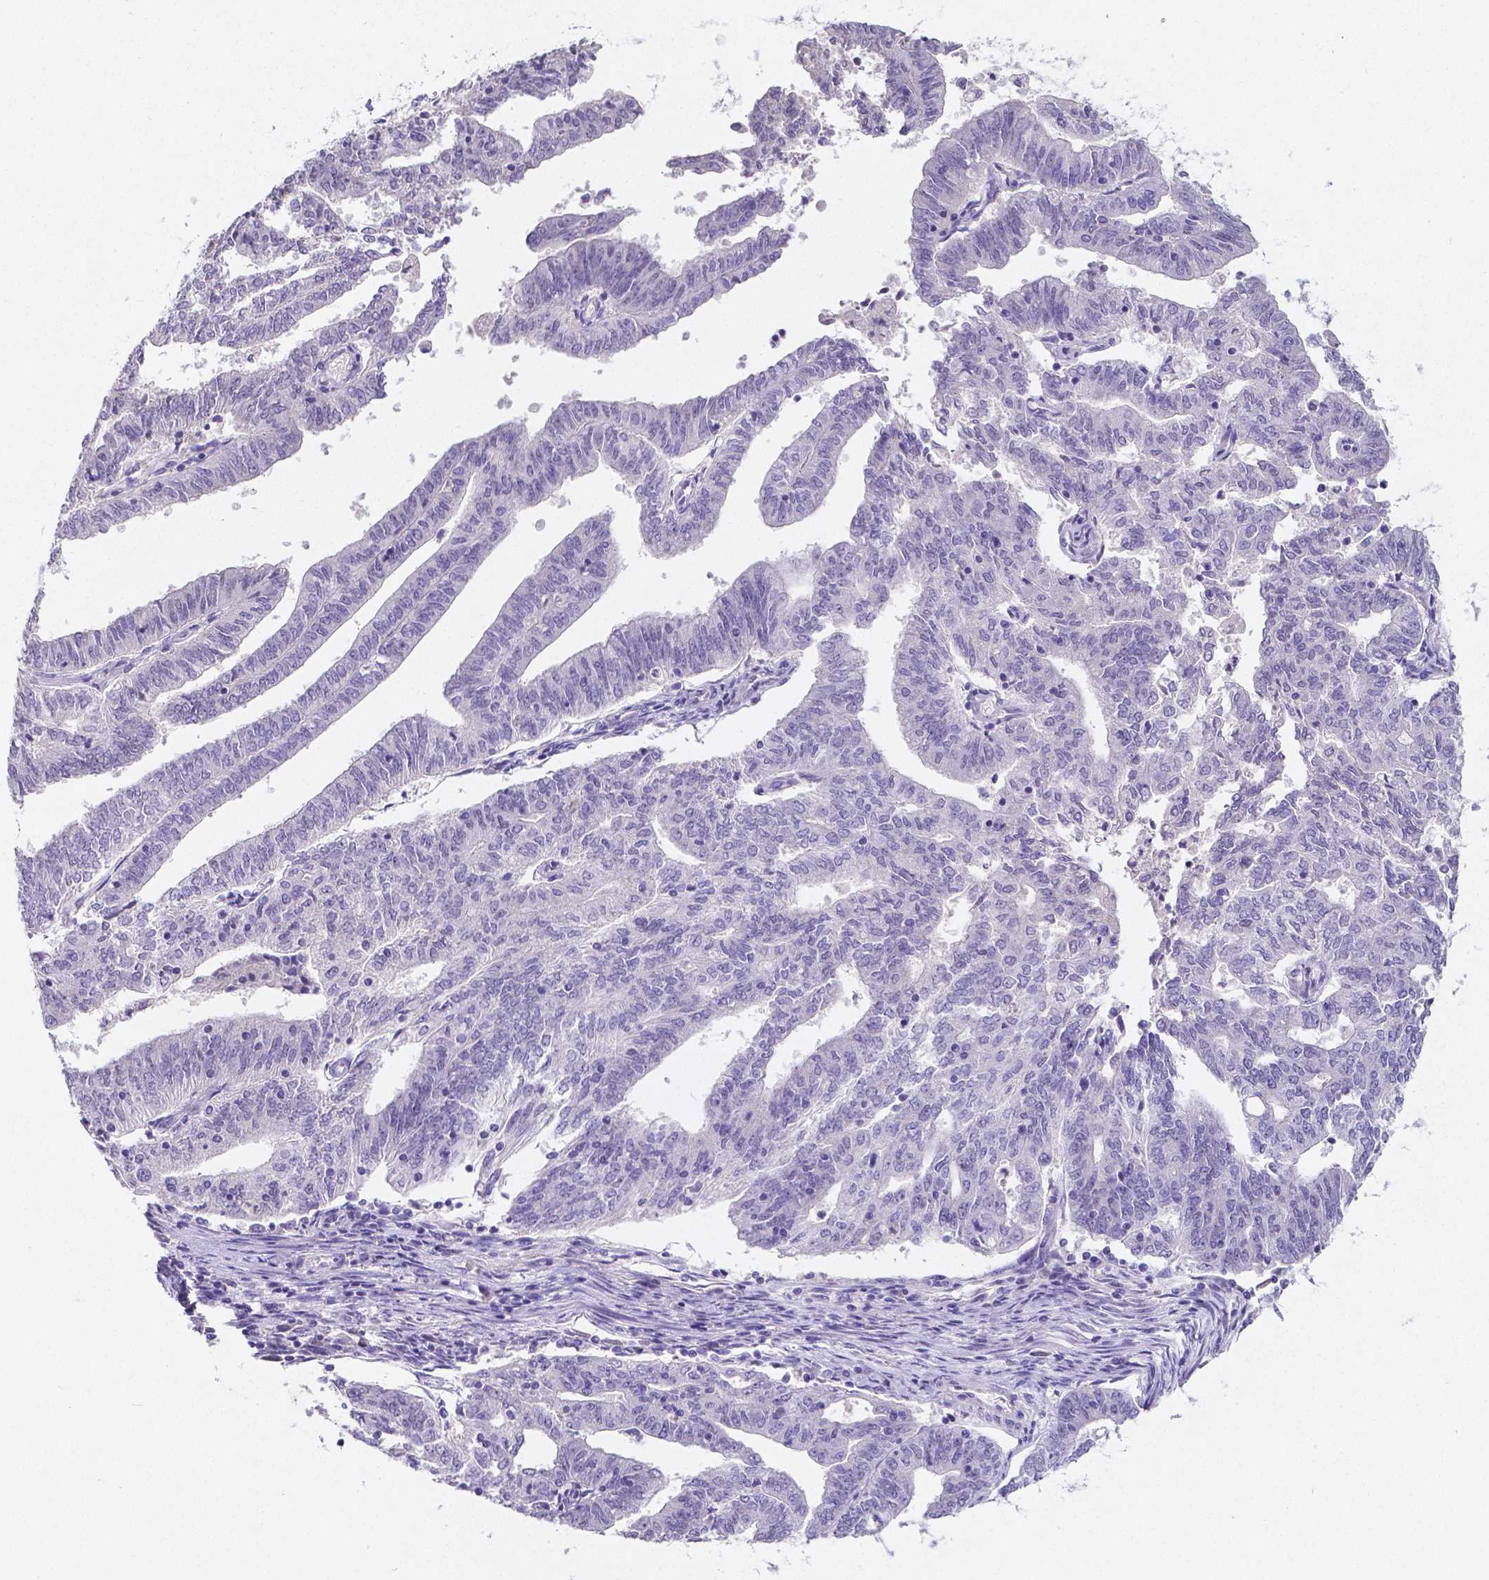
{"staining": {"intensity": "negative", "quantity": "none", "location": "none"}, "tissue": "endometrial cancer", "cell_type": "Tumor cells", "image_type": "cancer", "snomed": [{"axis": "morphology", "description": "Adenocarcinoma, NOS"}, {"axis": "topography", "description": "Endometrium"}], "caption": "High power microscopy micrograph of an IHC histopathology image of adenocarcinoma (endometrial), revealing no significant staining in tumor cells.", "gene": "SATB2", "patient": {"sex": "female", "age": 82}}